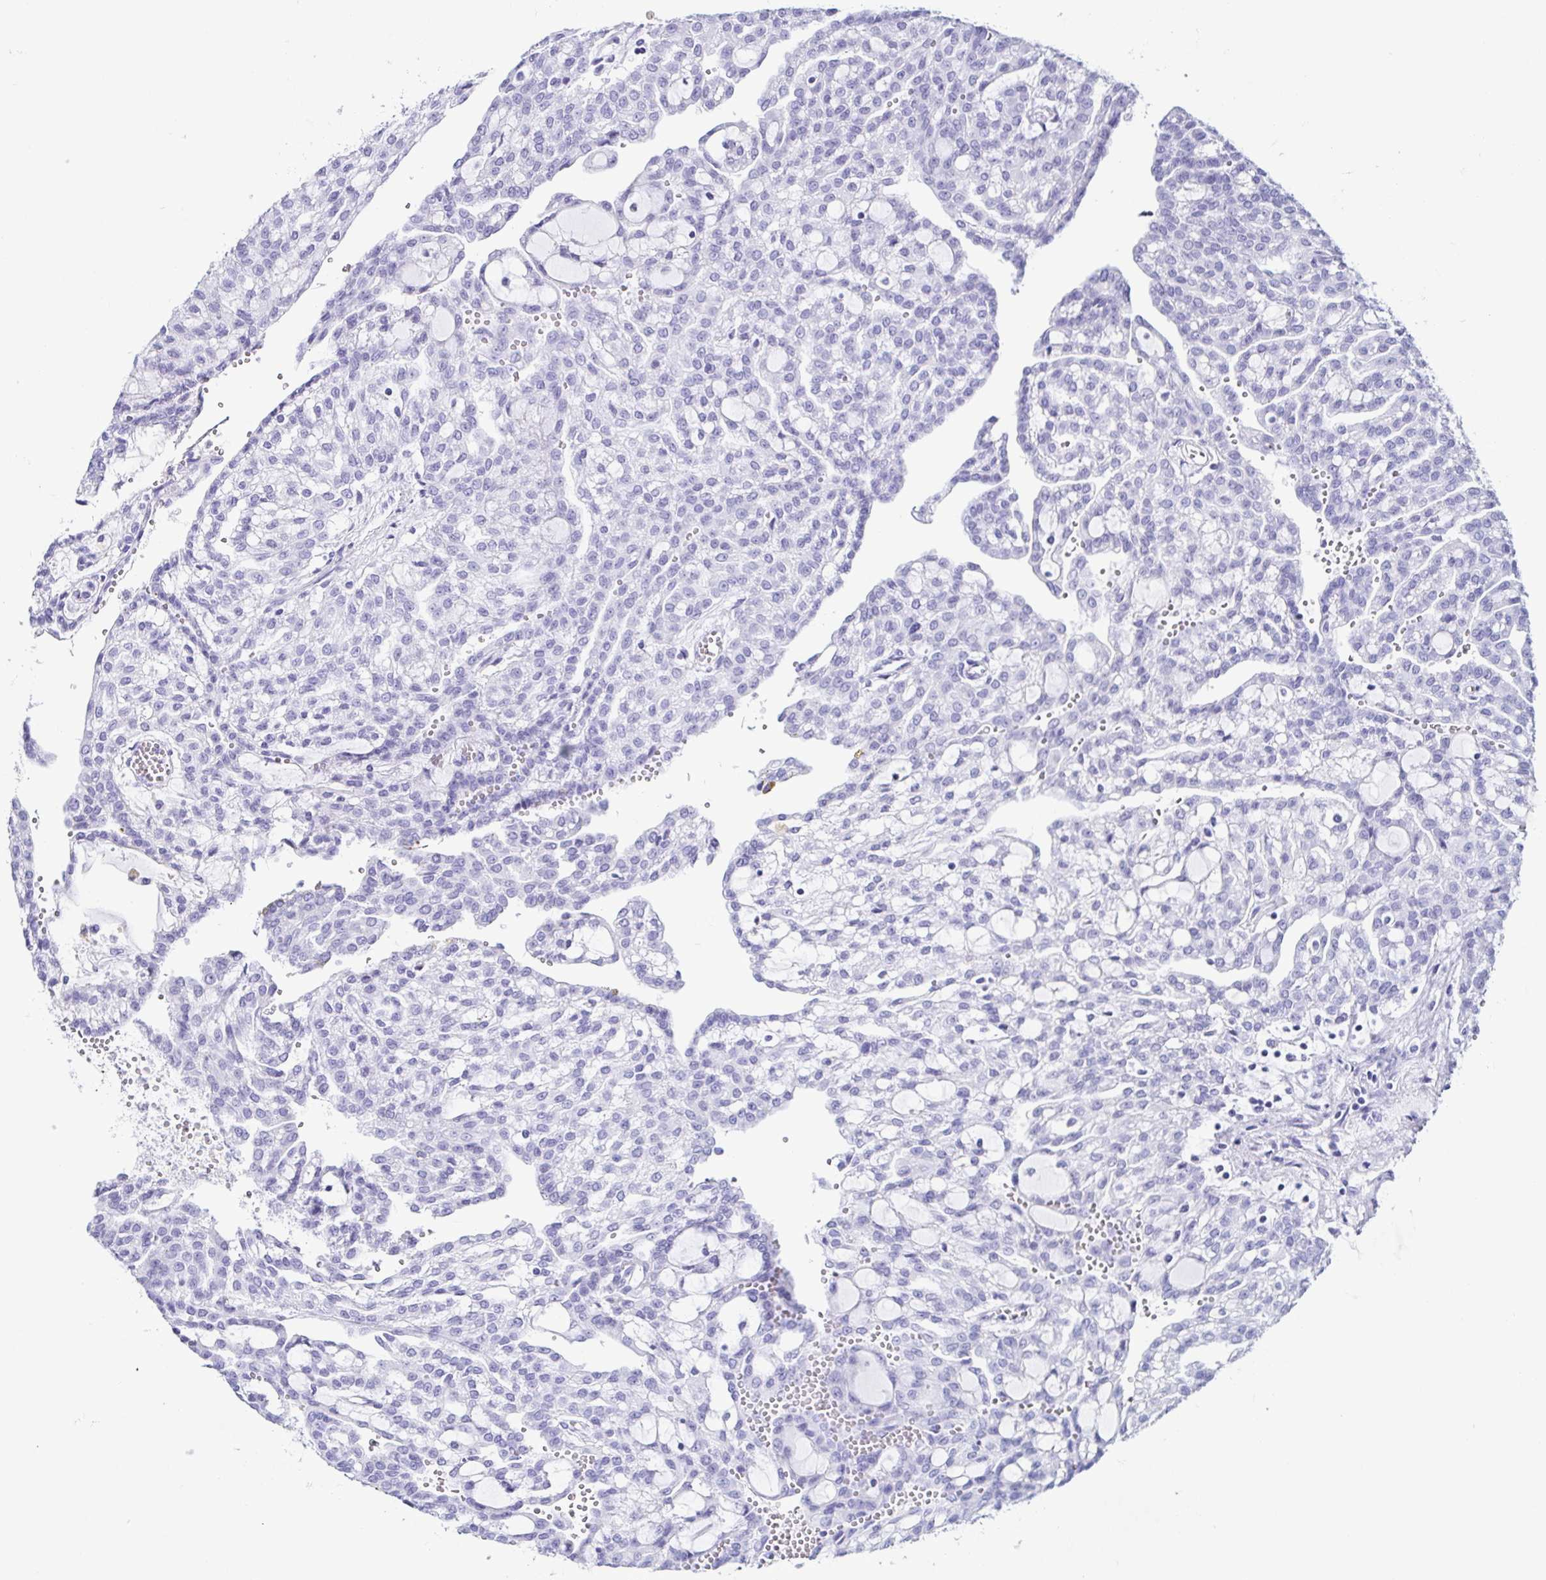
{"staining": {"intensity": "negative", "quantity": "none", "location": "none"}, "tissue": "renal cancer", "cell_type": "Tumor cells", "image_type": "cancer", "snomed": [{"axis": "morphology", "description": "Adenocarcinoma, NOS"}, {"axis": "topography", "description": "Kidney"}], "caption": "Tumor cells show no significant expression in adenocarcinoma (renal).", "gene": "CD164L2", "patient": {"sex": "male", "age": 63}}